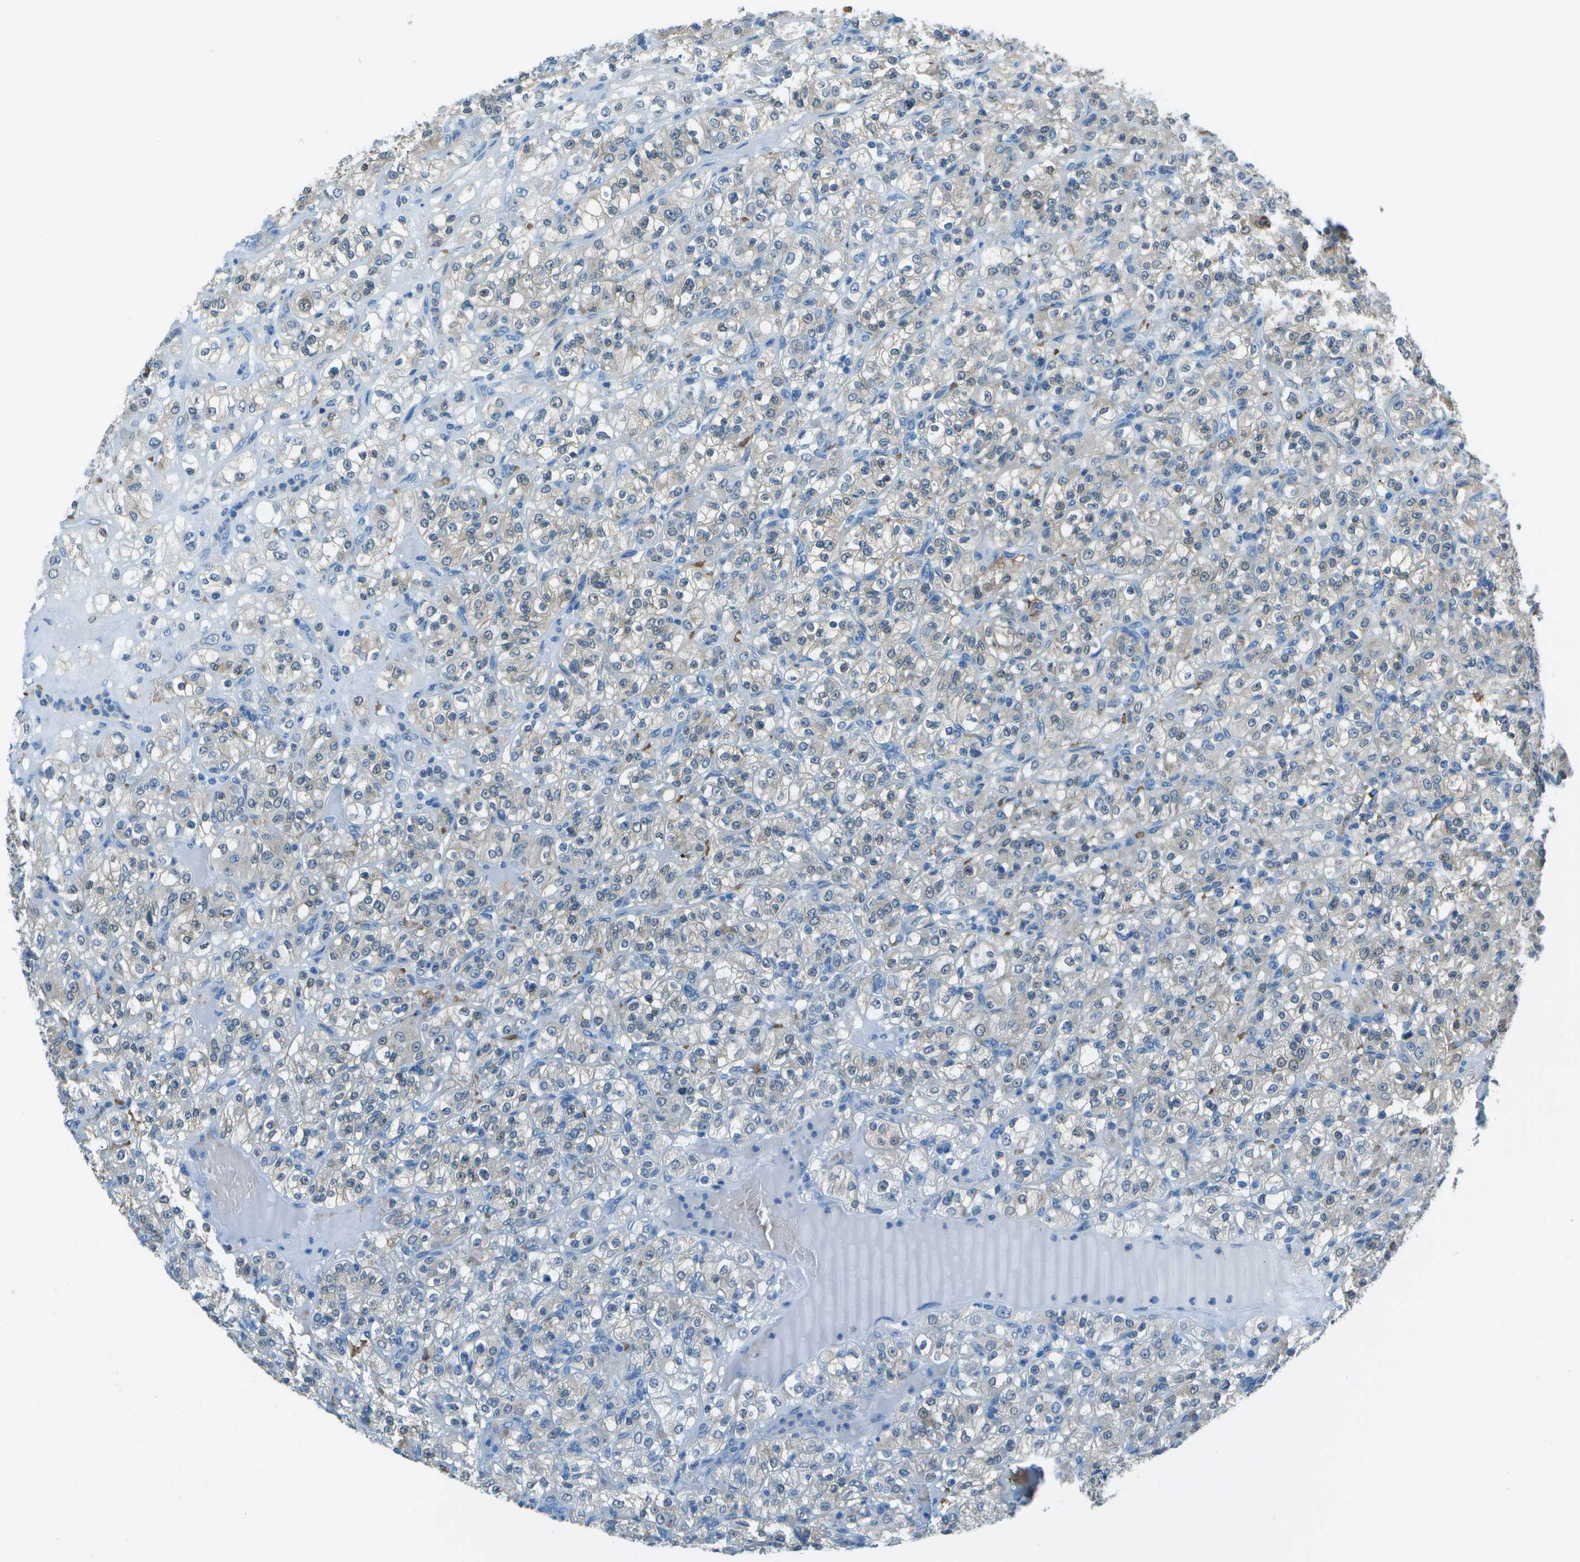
{"staining": {"intensity": "negative", "quantity": "none", "location": "none"}, "tissue": "renal cancer", "cell_type": "Tumor cells", "image_type": "cancer", "snomed": [{"axis": "morphology", "description": "Normal tissue, NOS"}, {"axis": "morphology", "description": "Adenocarcinoma, NOS"}, {"axis": "topography", "description": "Kidney"}], "caption": "This is an immunohistochemistry histopathology image of human renal cancer (adenocarcinoma). There is no expression in tumor cells.", "gene": "ASL", "patient": {"sex": "female", "age": 72}}